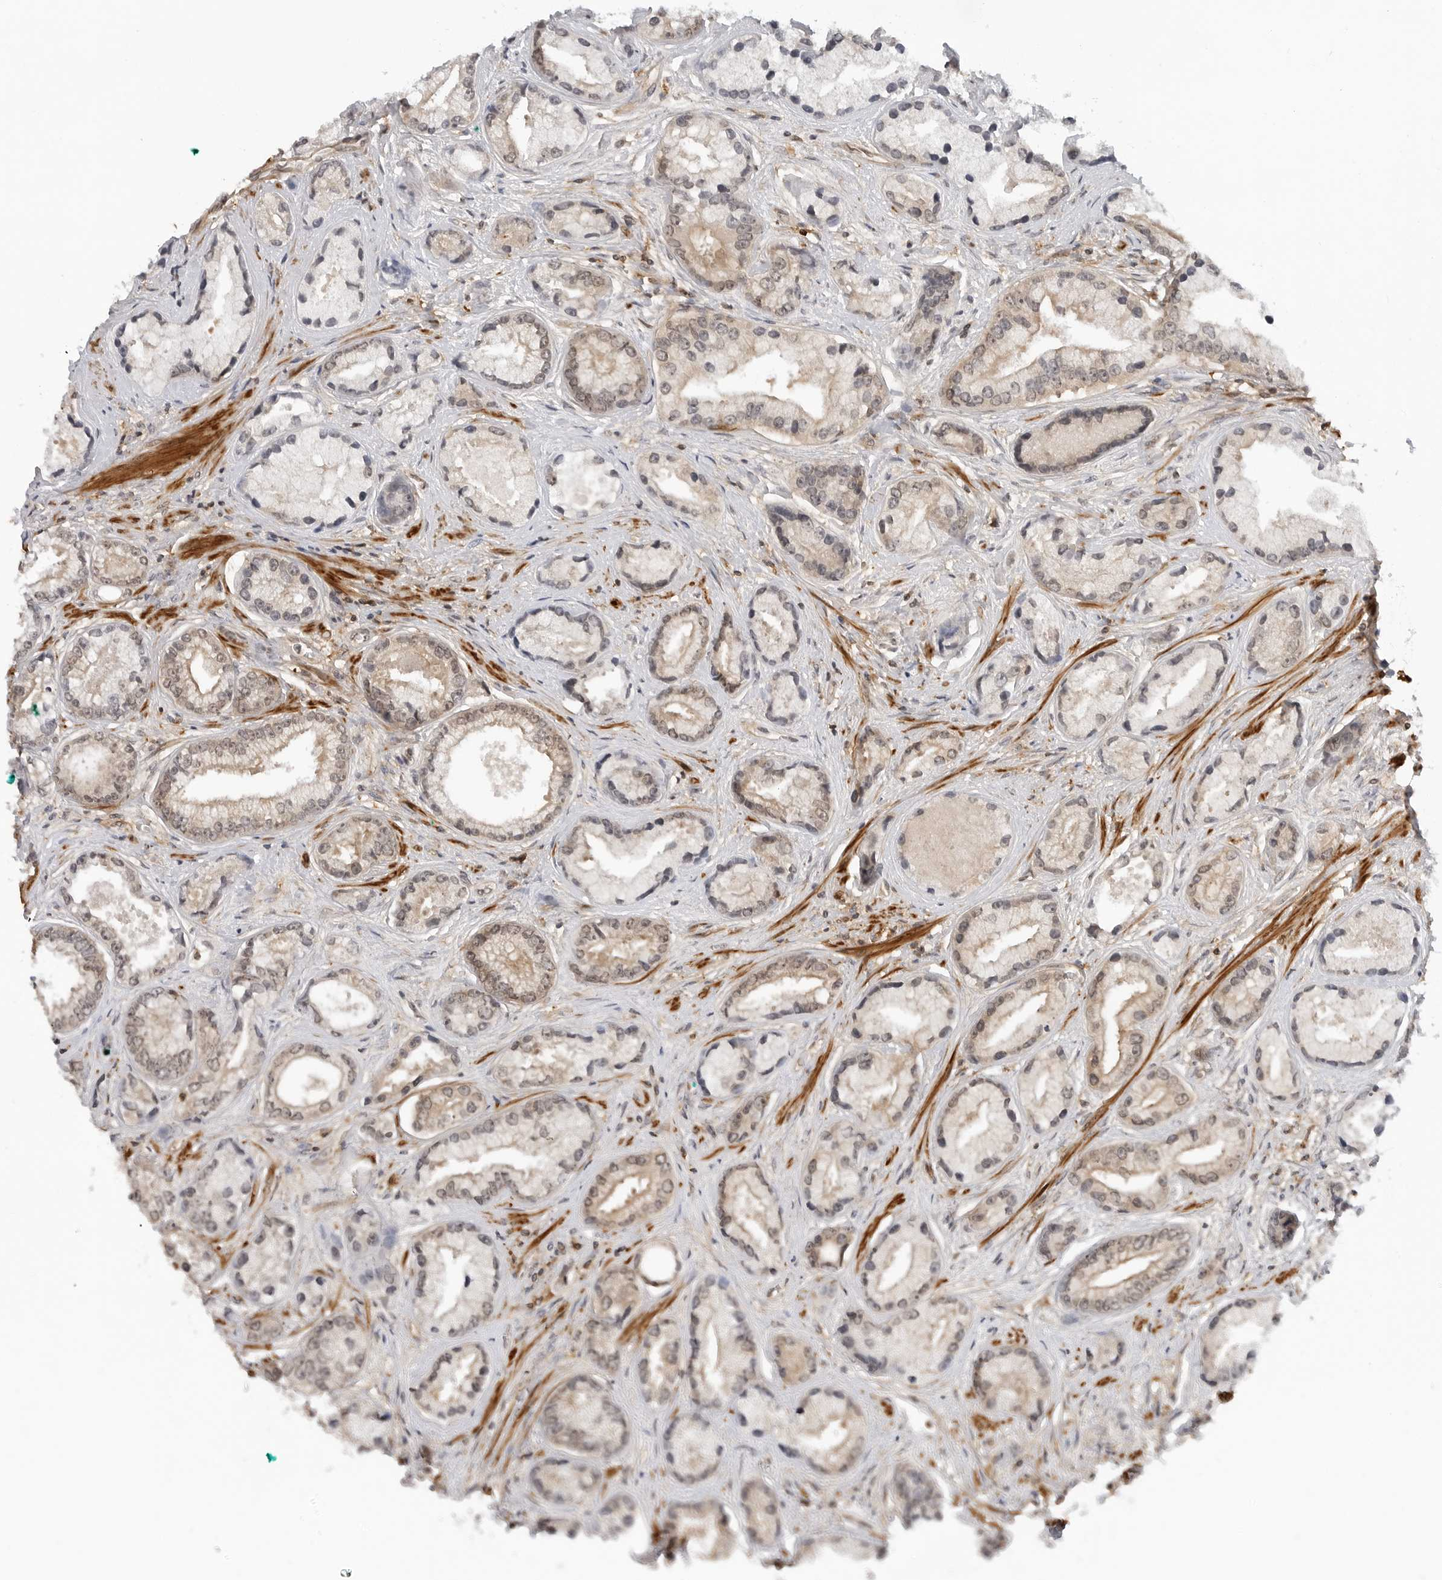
{"staining": {"intensity": "weak", "quantity": "25%-75%", "location": "cytoplasmic/membranous"}, "tissue": "prostate cancer", "cell_type": "Tumor cells", "image_type": "cancer", "snomed": [{"axis": "morphology", "description": "Adenocarcinoma, High grade"}, {"axis": "topography", "description": "Prostate"}], "caption": "High-magnification brightfield microscopy of high-grade adenocarcinoma (prostate) stained with DAB (brown) and counterstained with hematoxylin (blue). tumor cells exhibit weak cytoplasmic/membranous expression is appreciated in about25%-75% of cells.", "gene": "MAP2K5", "patient": {"sex": "male", "age": 61}}